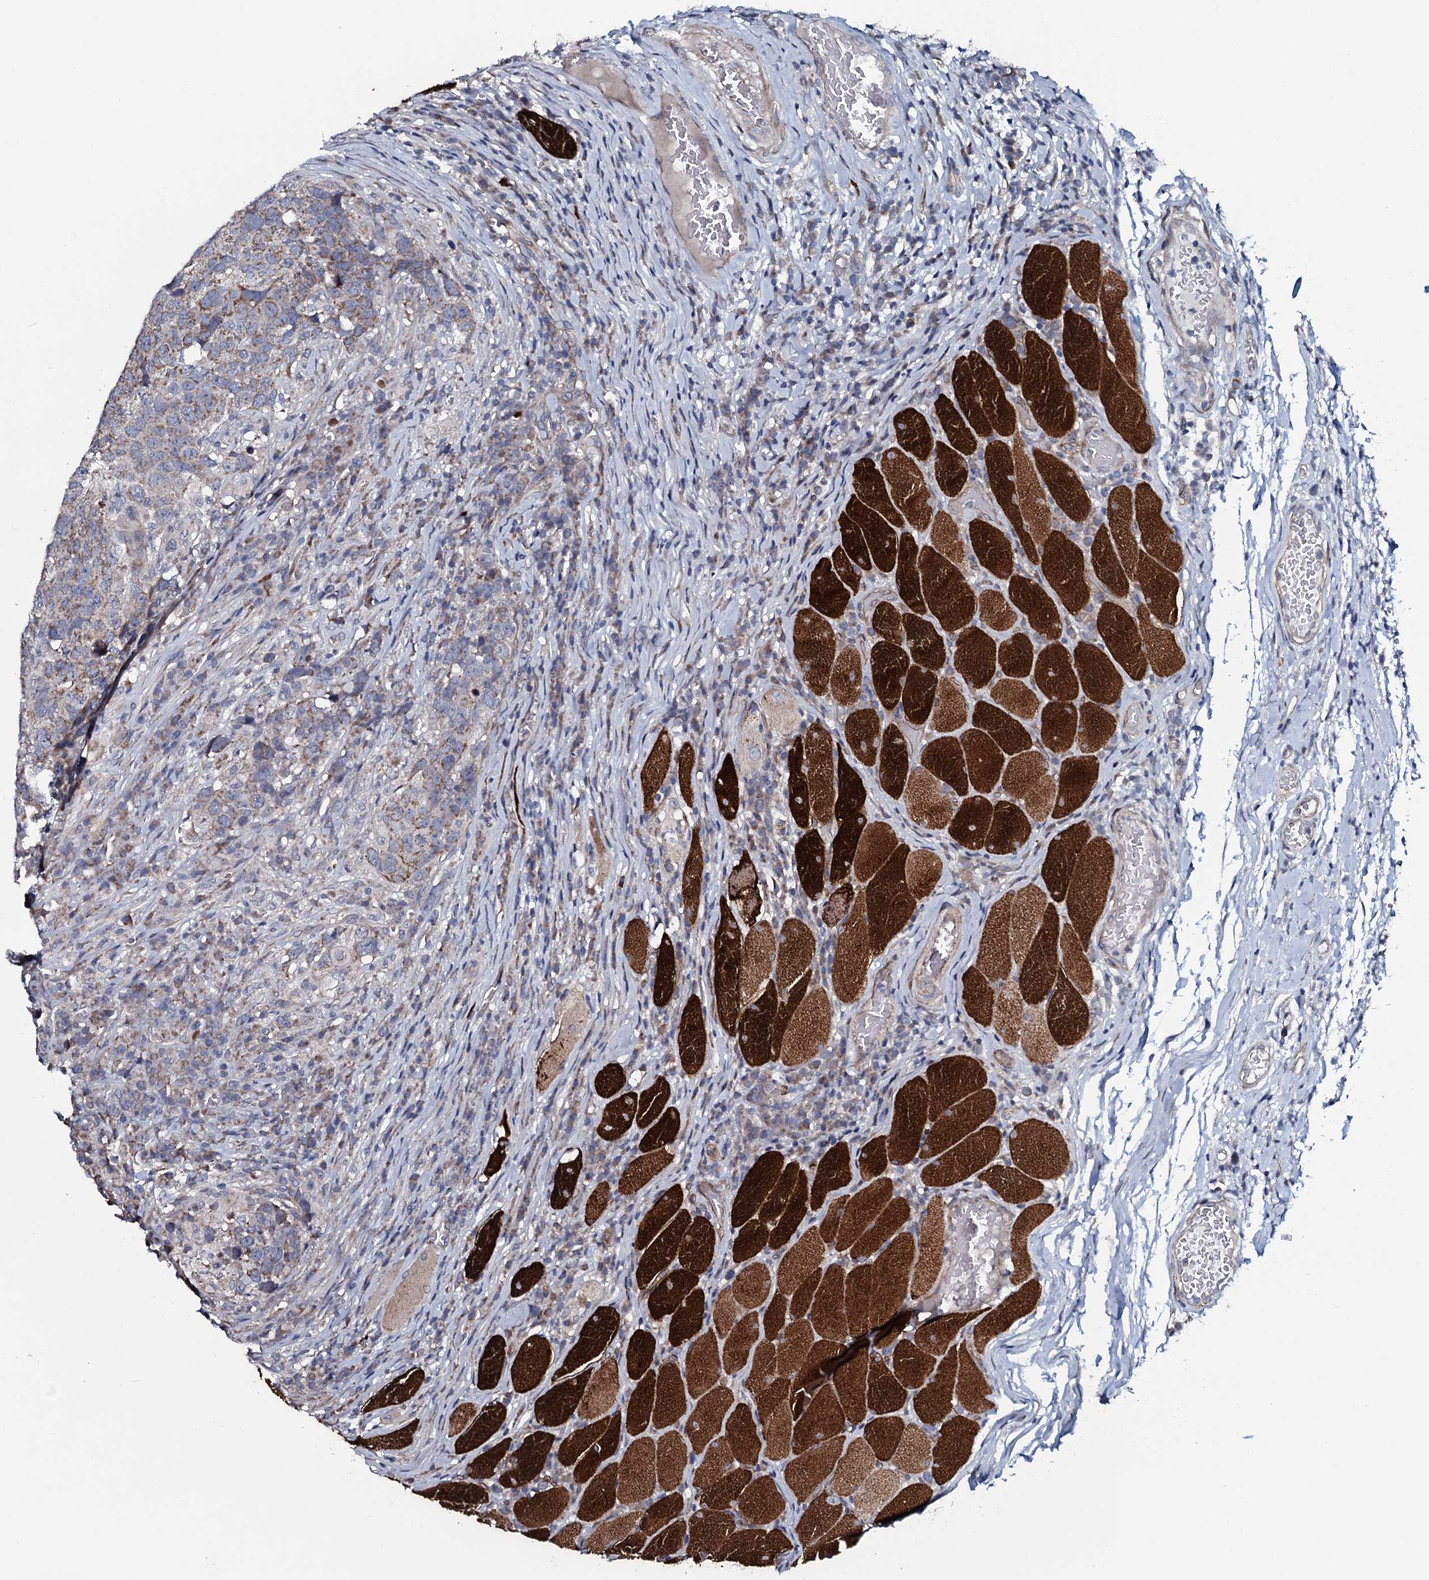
{"staining": {"intensity": "moderate", "quantity": "25%-75%", "location": "cytoplasmic/membranous"}, "tissue": "head and neck cancer", "cell_type": "Tumor cells", "image_type": "cancer", "snomed": [{"axis": "morphology", "description": "Squamous cell carcinoma, NOS"}, {"axis": "topography", "description": "Head-Neck"}], "caption": "DAB (3,3'-diaminobenzidine) immunohistochemical staining of human head and neck squamous cell carcinoma displays moderate cytoplasmic/membranous protein staining in approximately 25%-75% of tumor cells. (DAB IHC with brightfield microscopy, high magnification).", "gene": "KCTD4", "patient": {"sex": "male", "age": 66}}